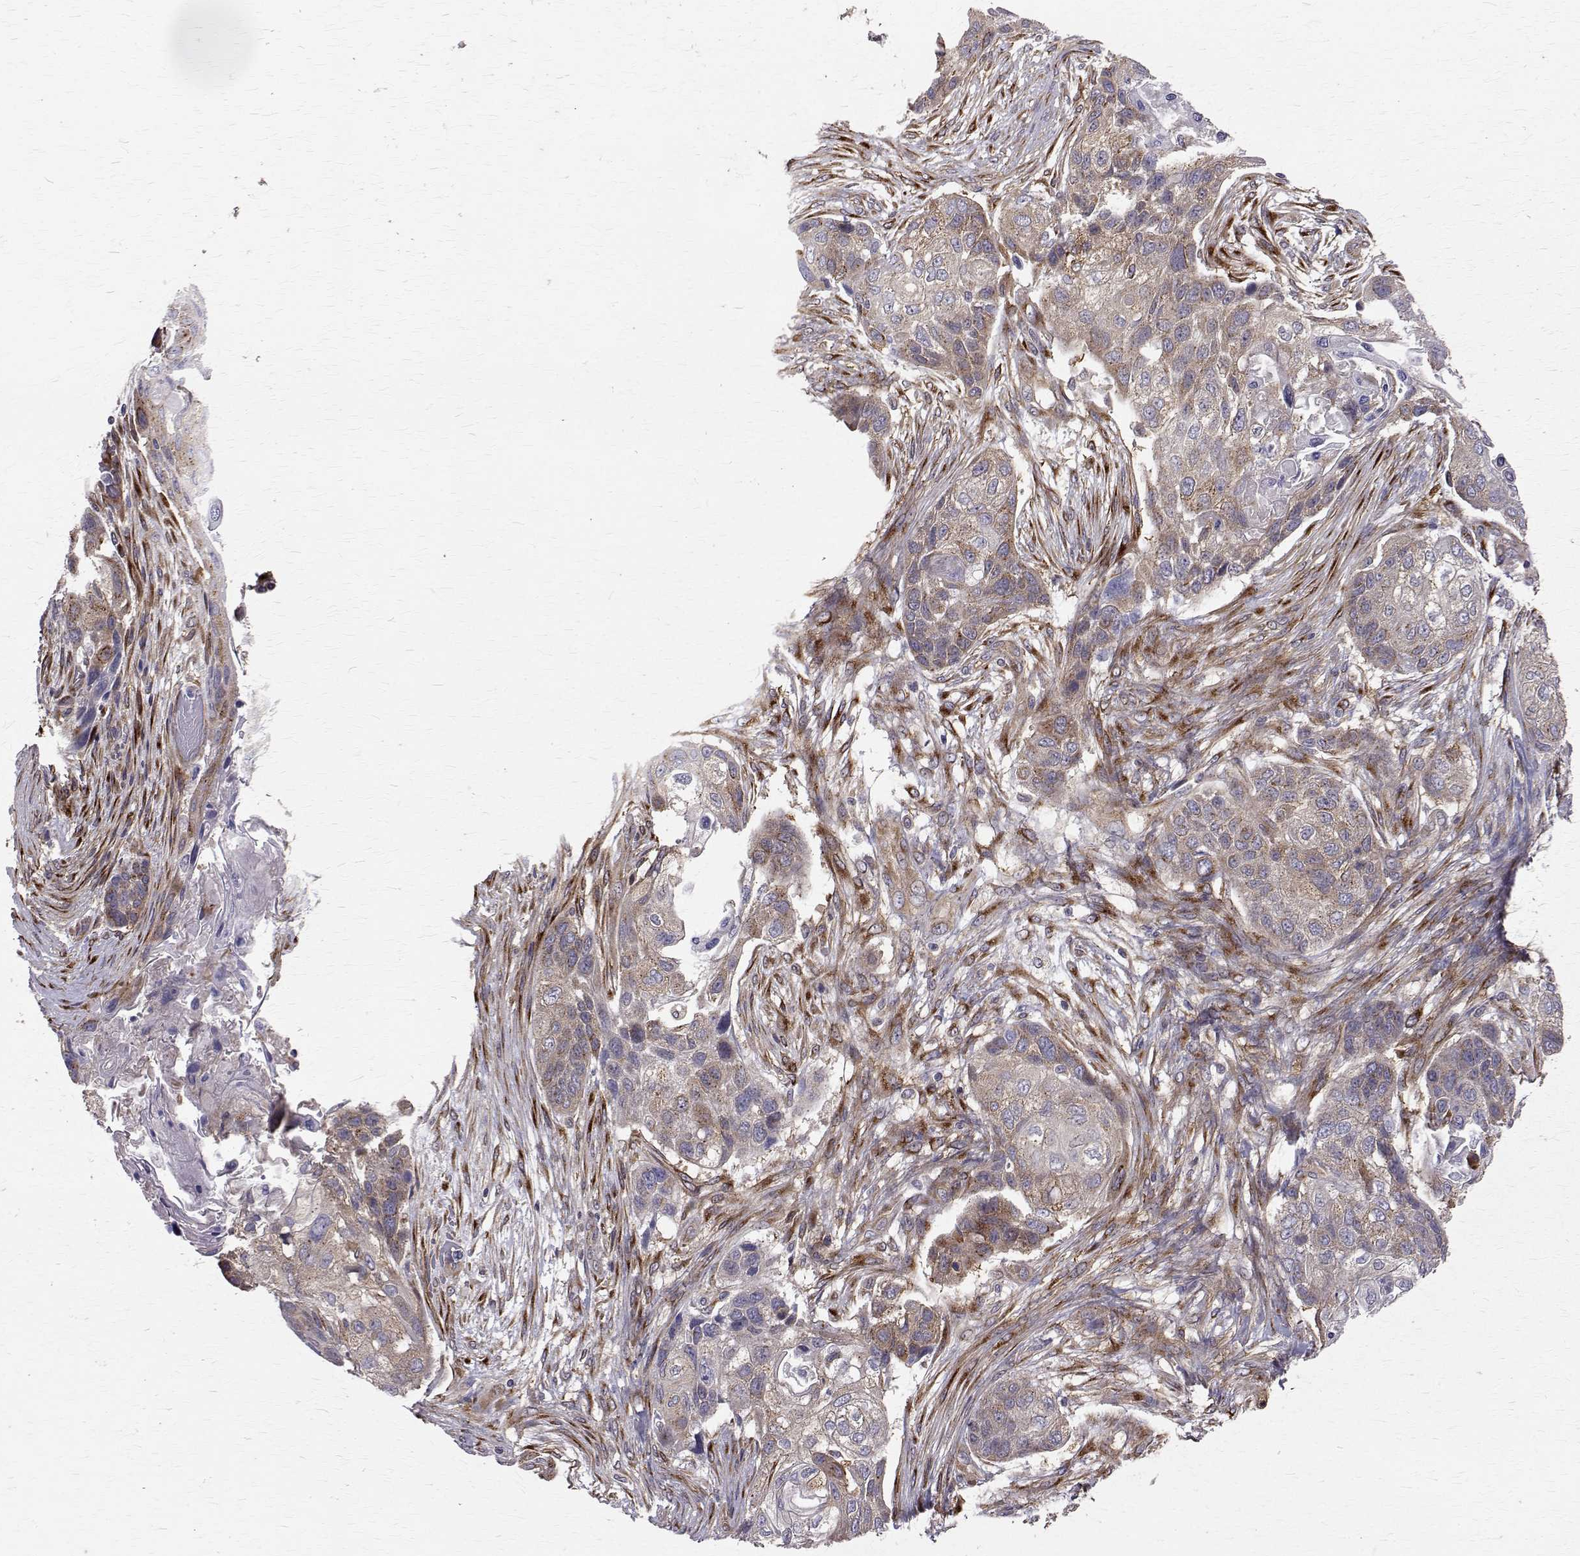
{"staining": {"intensity": "weak", "quantity": "<25%", "location": "cytoplasmic/membranous"}, "tissue": "lung cancer", "cell_type": "Tumor cells", "image_type": "cancer", "snomed": [{"axis": "morphology", "description": "Squamous cell carcinoma, NOS"}, {"axis": "topography", "description": "Lung"}], "caption": "IHC micrograph of neoplastic tissue: lung cancer (squamous cell carcinoma) stained with DAB (3,3'-diaminobenzidine) reveals no significant protein staining in tumor cells. (Stains: DAB (3,3'-diaminobenzidine) immunohistochemistry (IHC) with hematoxylin counter stain, Microscopy: brightfield microscopy at high magnification).", "gene": "ARFGAP1", "patient": {"sex": "male", "age": 69}}